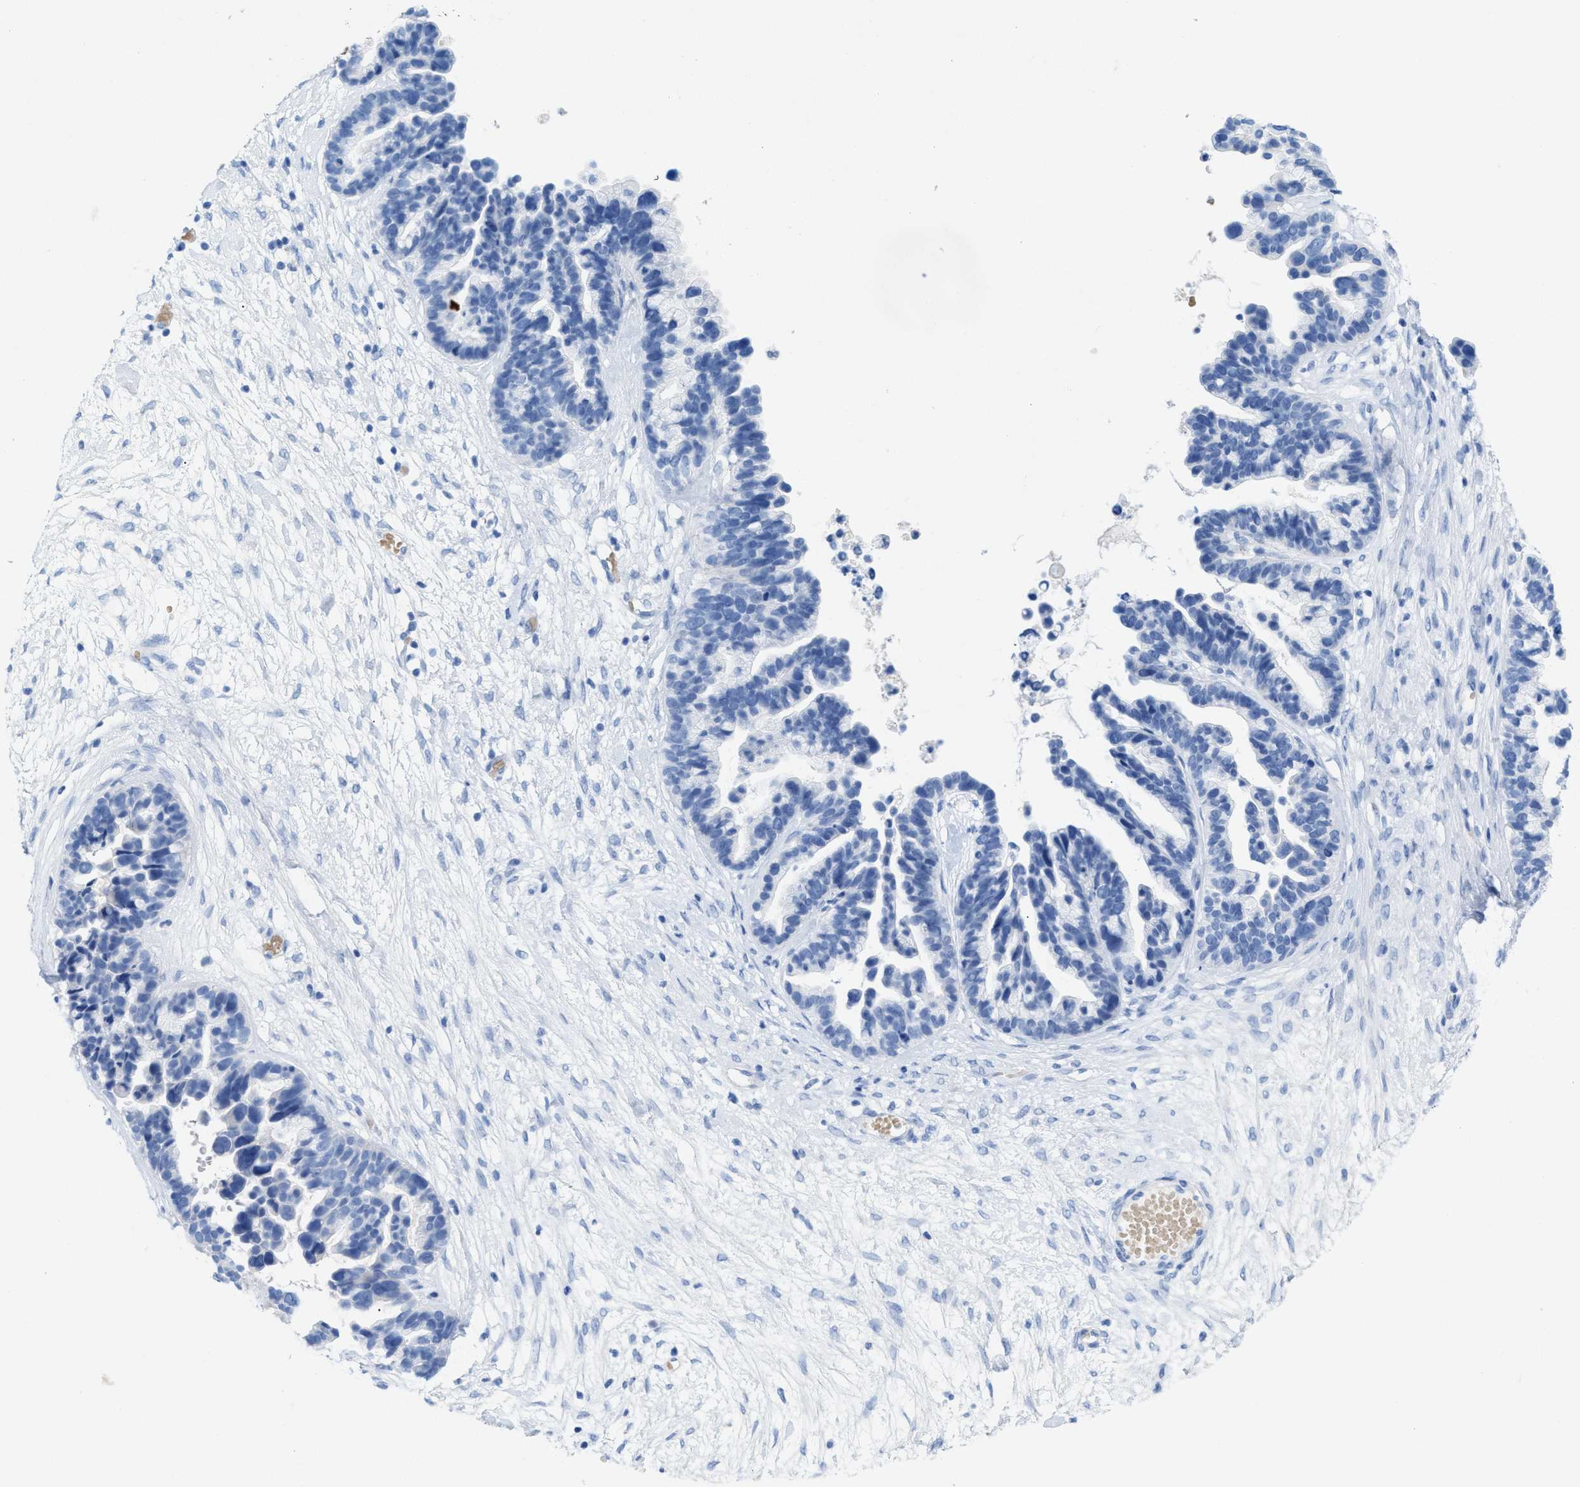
{"staining": {"intensity": "negative", "quantity": "none", "location": "none"}, "tissue": "ovarian cancer", "cell_type": "Tumor cells", "image_type": "cancer", "snomed": [{"axis": "morphology", "description": "Cystadenocarcinoma, serous, NOS"}, {"axis": "topography", "description": "Ovary"}], "caption": "IHC photomicrograph of neoplastic tissue: human ovarian serous cystadenocarcinoma stained with DAB shows no significant protein expression in tumor cells.", "gene": "ANKFN1", "patient": {"sex": "female", "age": 56}}